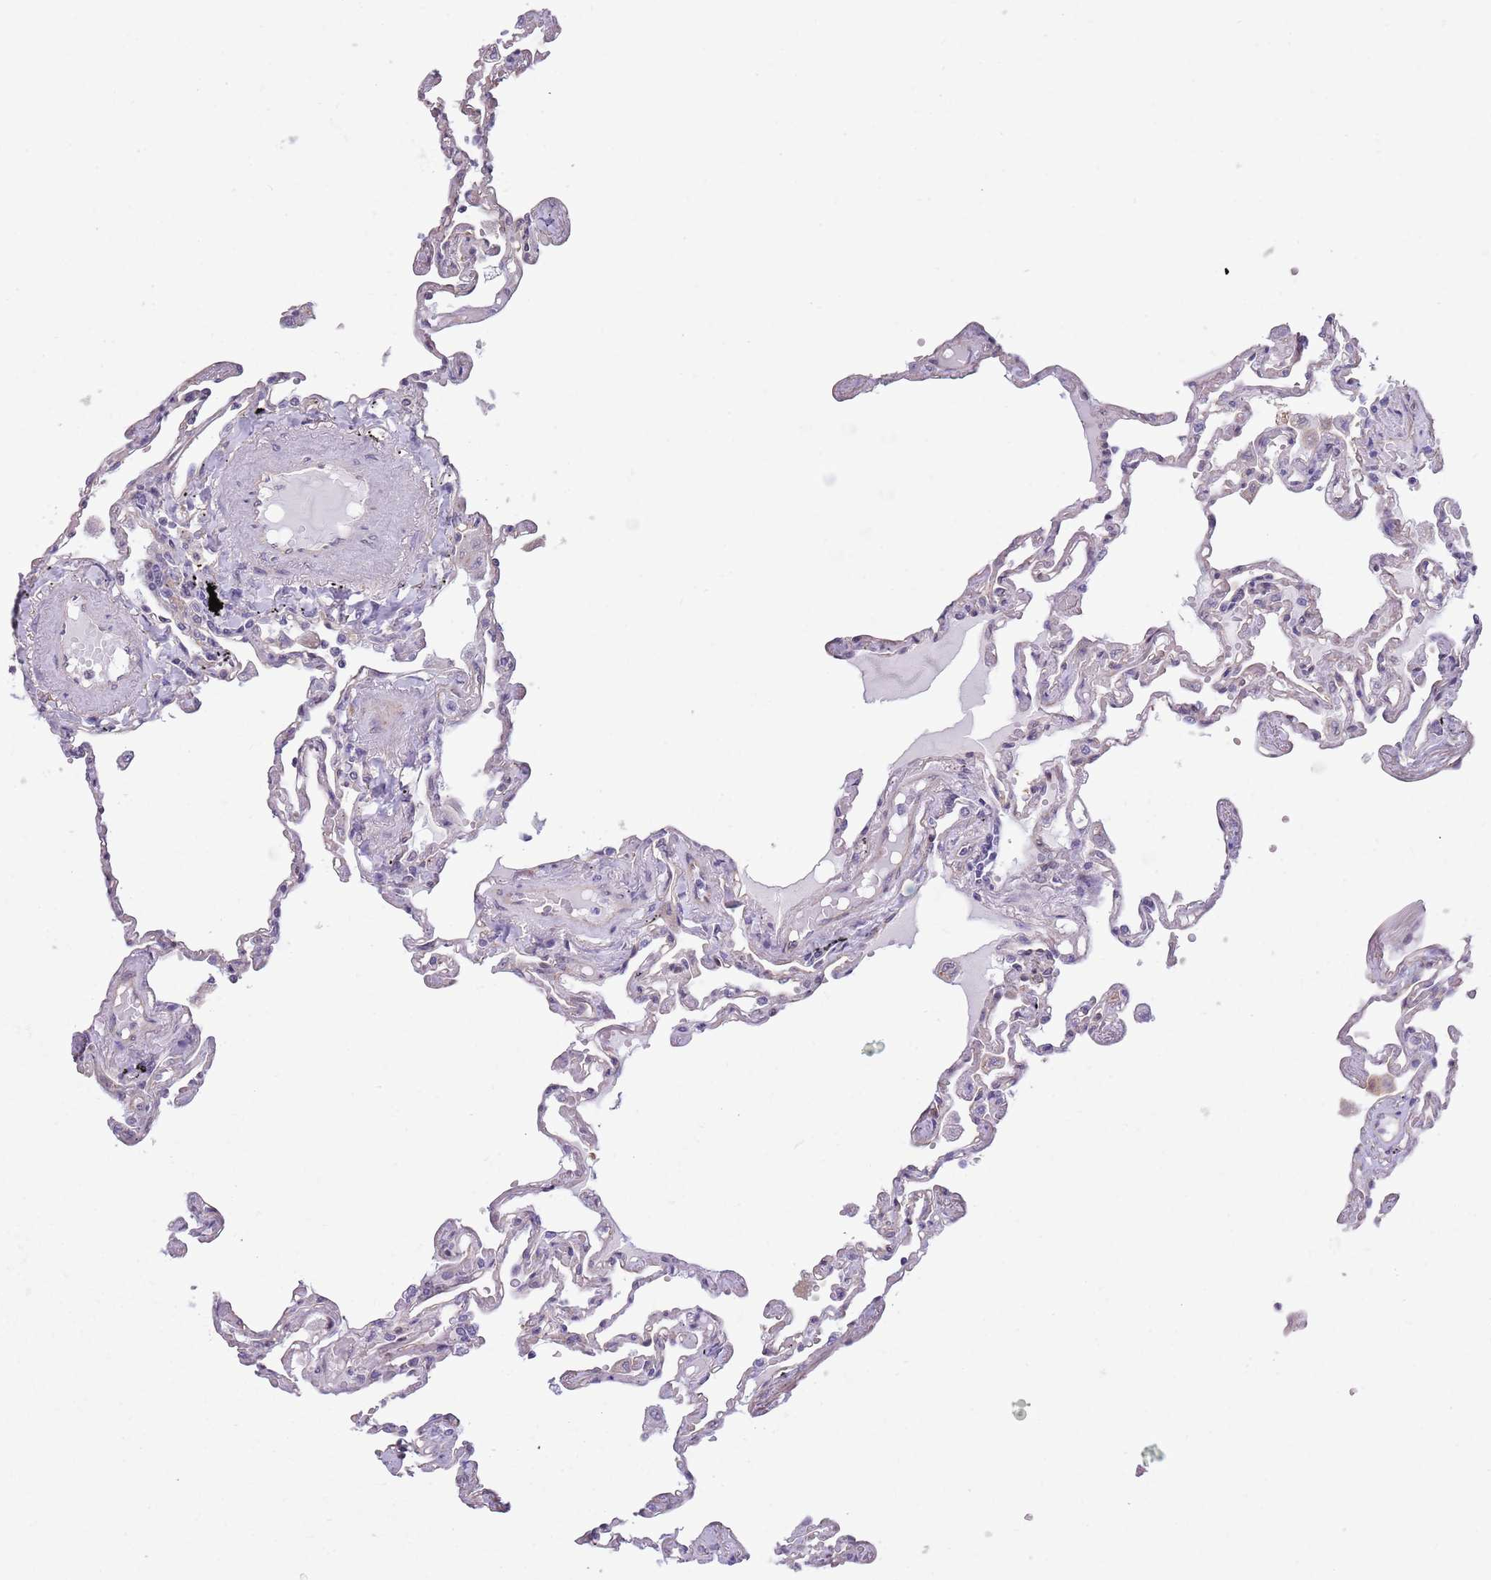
{"staining": {"intensity": "negative", "quantity": "none", "location": "none"}, "tissue": "lung", "cell_type": "Alveolar cells", "image_type": "normal", "snomed": [{"axis": "morphology", "description": "Normal tissue, NOS"}, {"axis": "topography", "description": "Lung"}], "caption": "A high-resolution photomicrograph shows immunohistochemistry staining of benign lung, which reveals no significant staining in alveolar cells.", "gene": "CREBZF", "patient": {"sex": "female", "age": 67}}